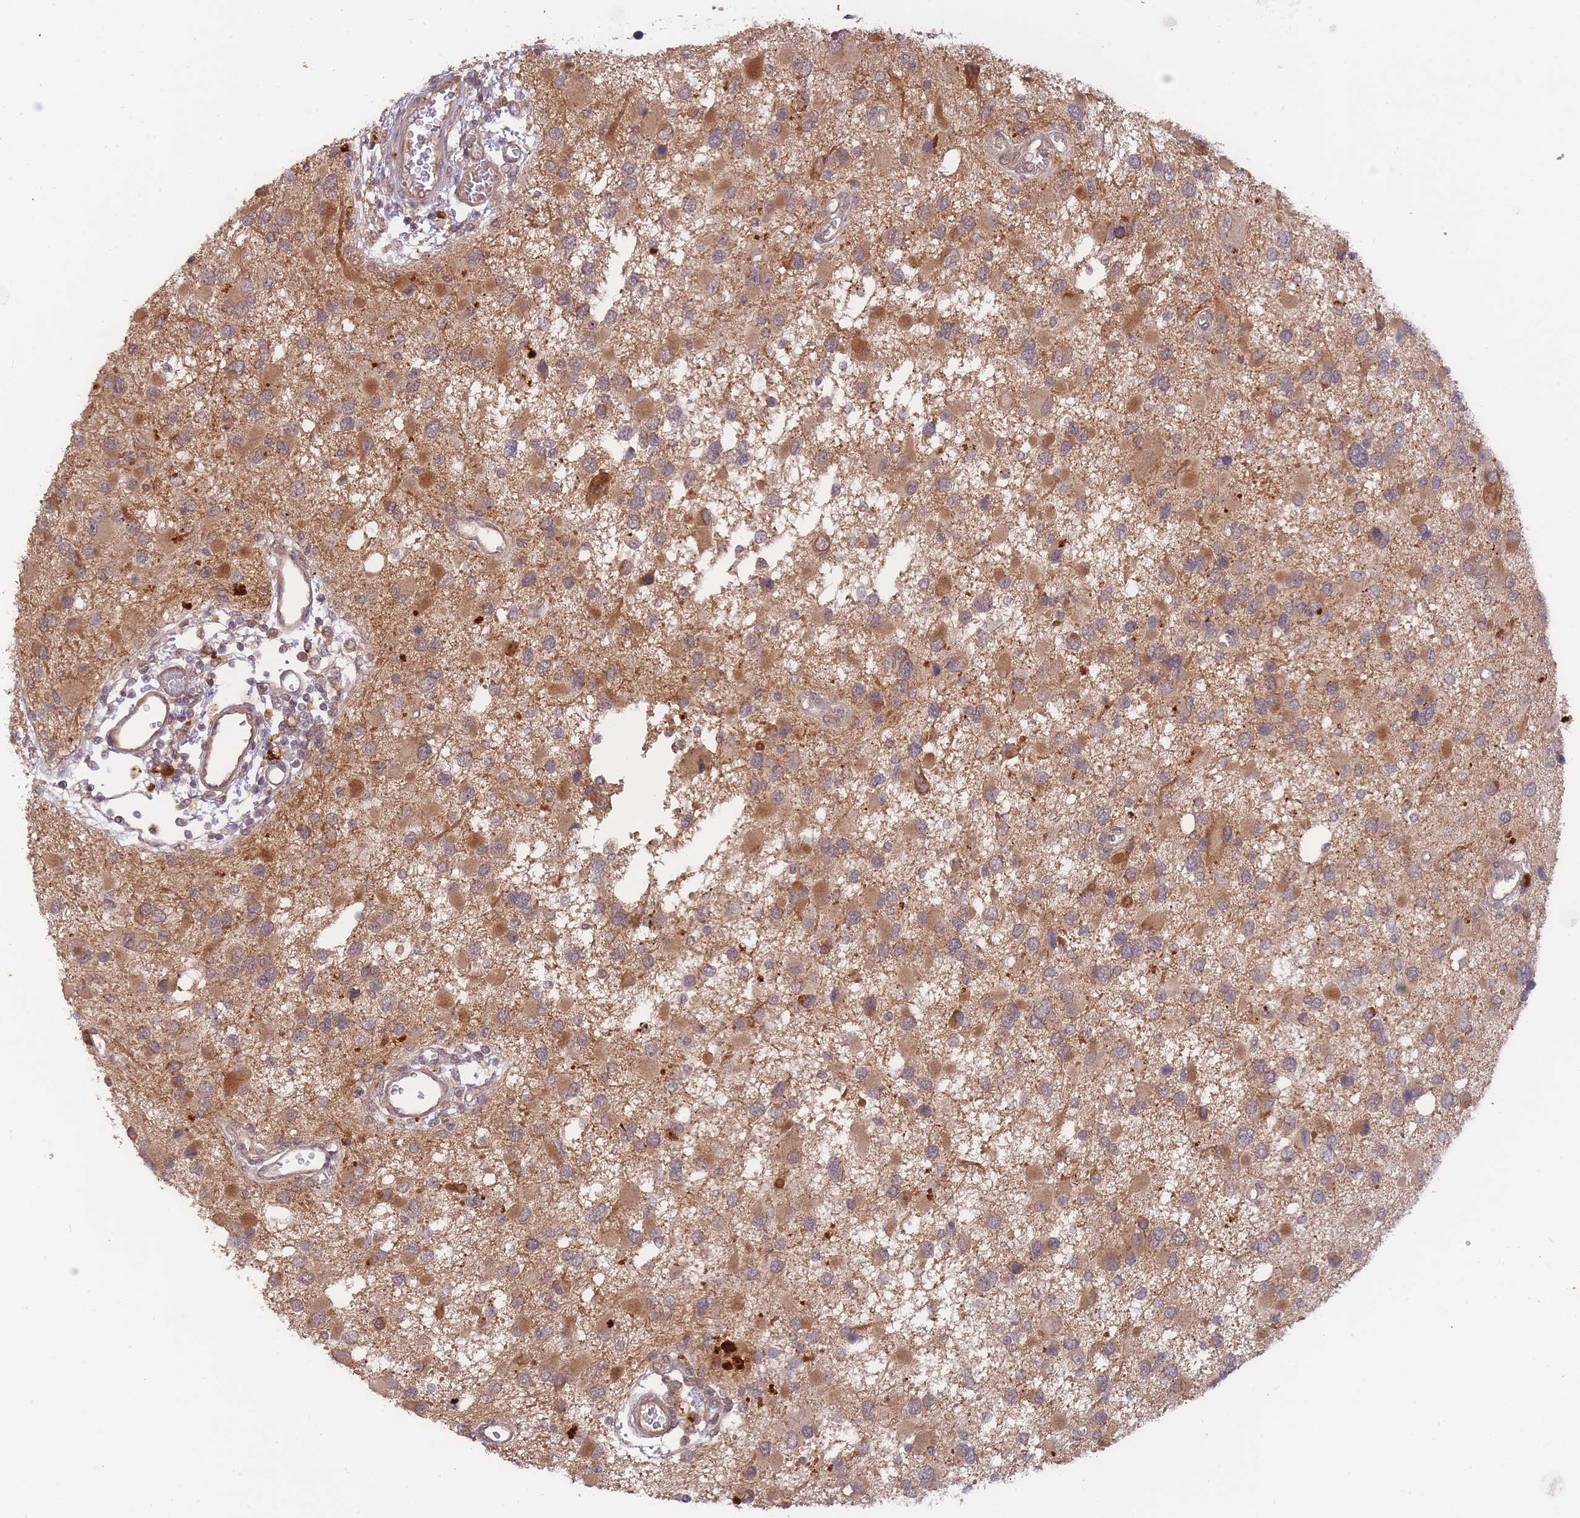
{"staining": {"intensity": "moderate", "quantity": "25%-75%", "location": "cytoplasmic/membranous"}, "tissue": "glioma", "cell_type": "Tumor cells", "image_type": "cancer", "snomed": [{"axis": "morphology", "description": "Glioma, malignant, High grade"}, {"axis": "topography", "description": "Brain"}], "caption": "Protein analysis of malignant glioma (high-grade) tissue exhibits moderate cytoplasmic/membranous positivity in approximately 25%-75% of tumor cells.", "gene": "SMC6", "patient": {"sex": "male", "age": 53}}